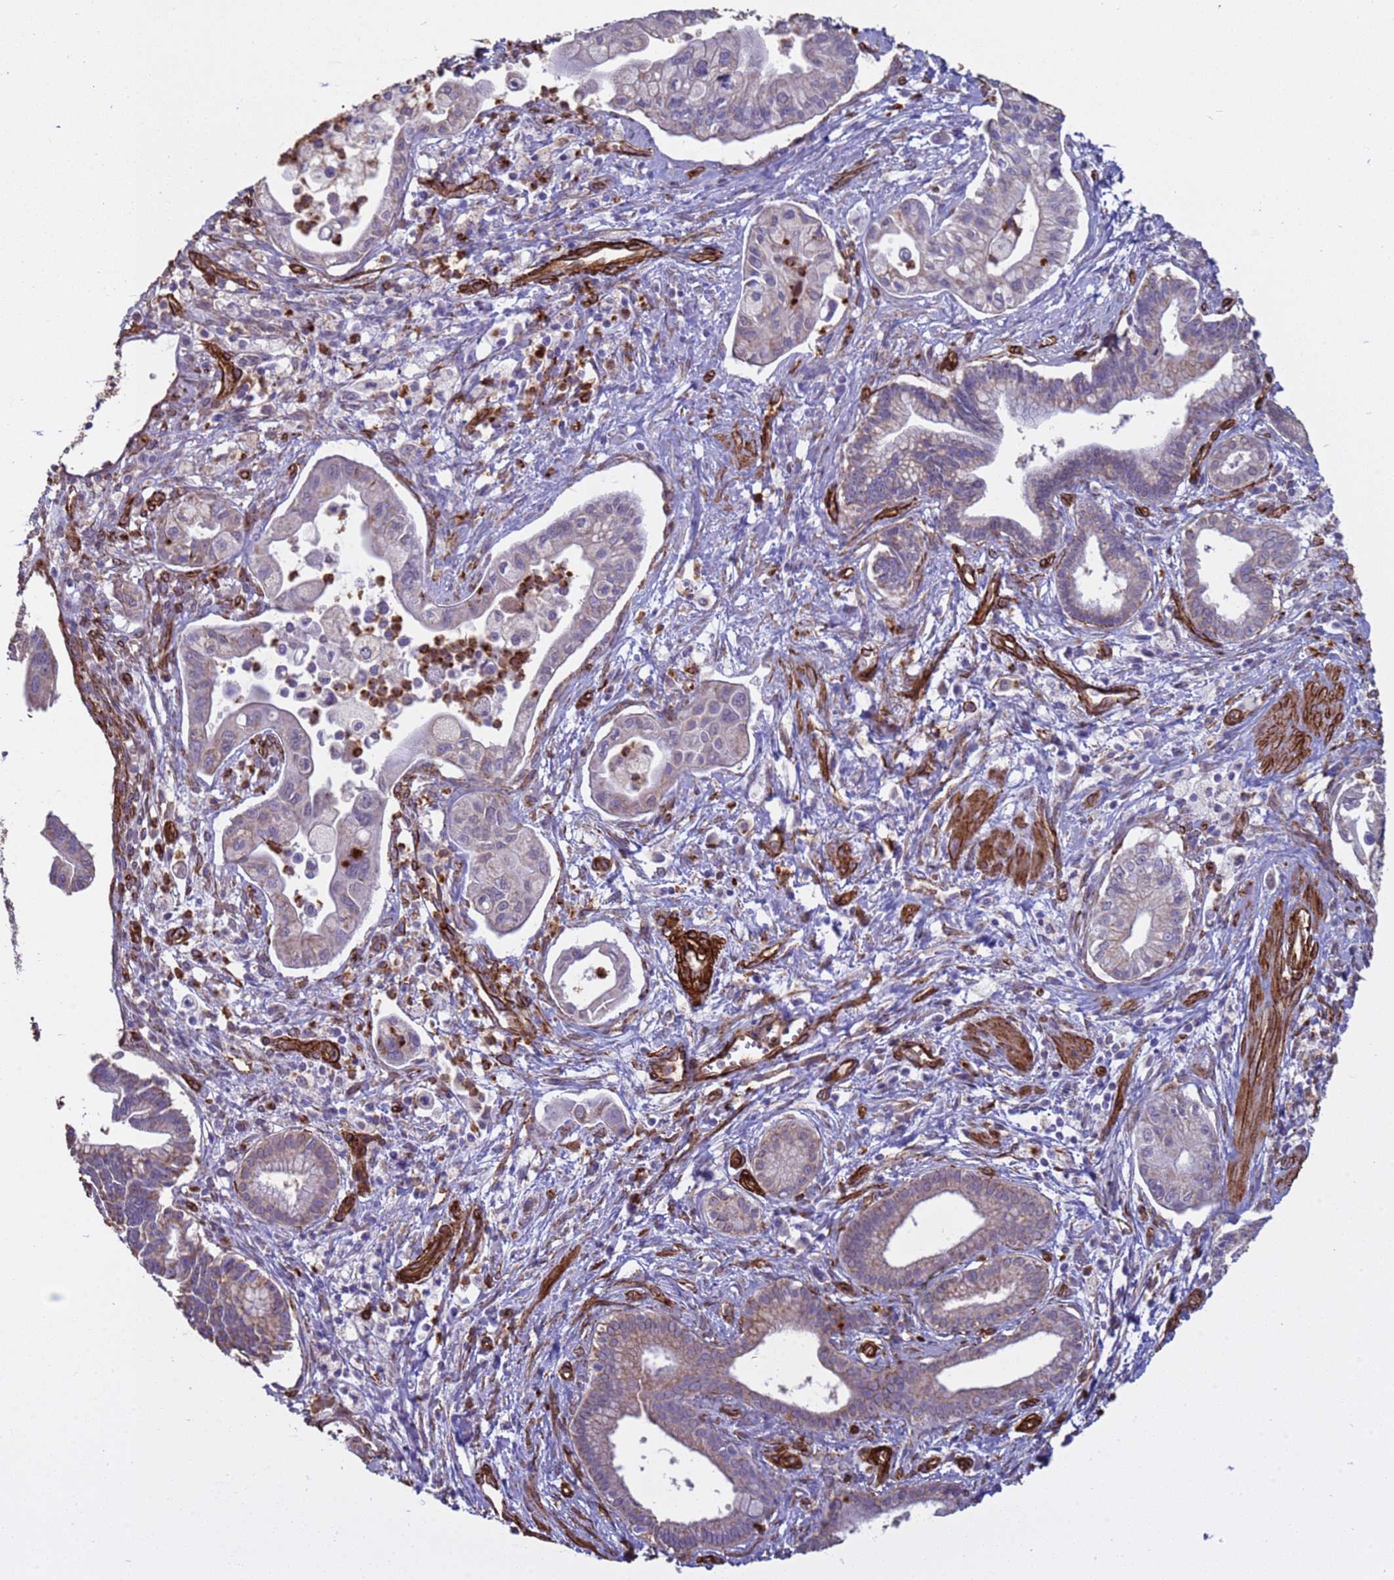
{"staining": {"intensity": "weak", "quantity": "25%-75%", "location": "cytoplasmic/membranous"}, "tissue": "pancreatic cancer", "cell_type": "Tumor cells", "image_type": "cancer", "snomed": [{"axis": "morphology", "description": "Adenocarcinoma, NOS"}, {"axis": "topography", "description": "Pancreas"}], "caption": "IHC staining of adenocarcinoma (pancreatic), which shows low levels of weak cytoplasmic/membranous expression in approximately 25%-75% of tumor cells indicating weak cytoplasmic/membranous protein positivity. The staining was performed using DAB (3,3'-diaminobenzidine) (brown) for protein detection and nuclei were counterstained in hematoxylin (blue).", "gene": "GASK1A", "patient": {"sex": "male", "age": 78}}